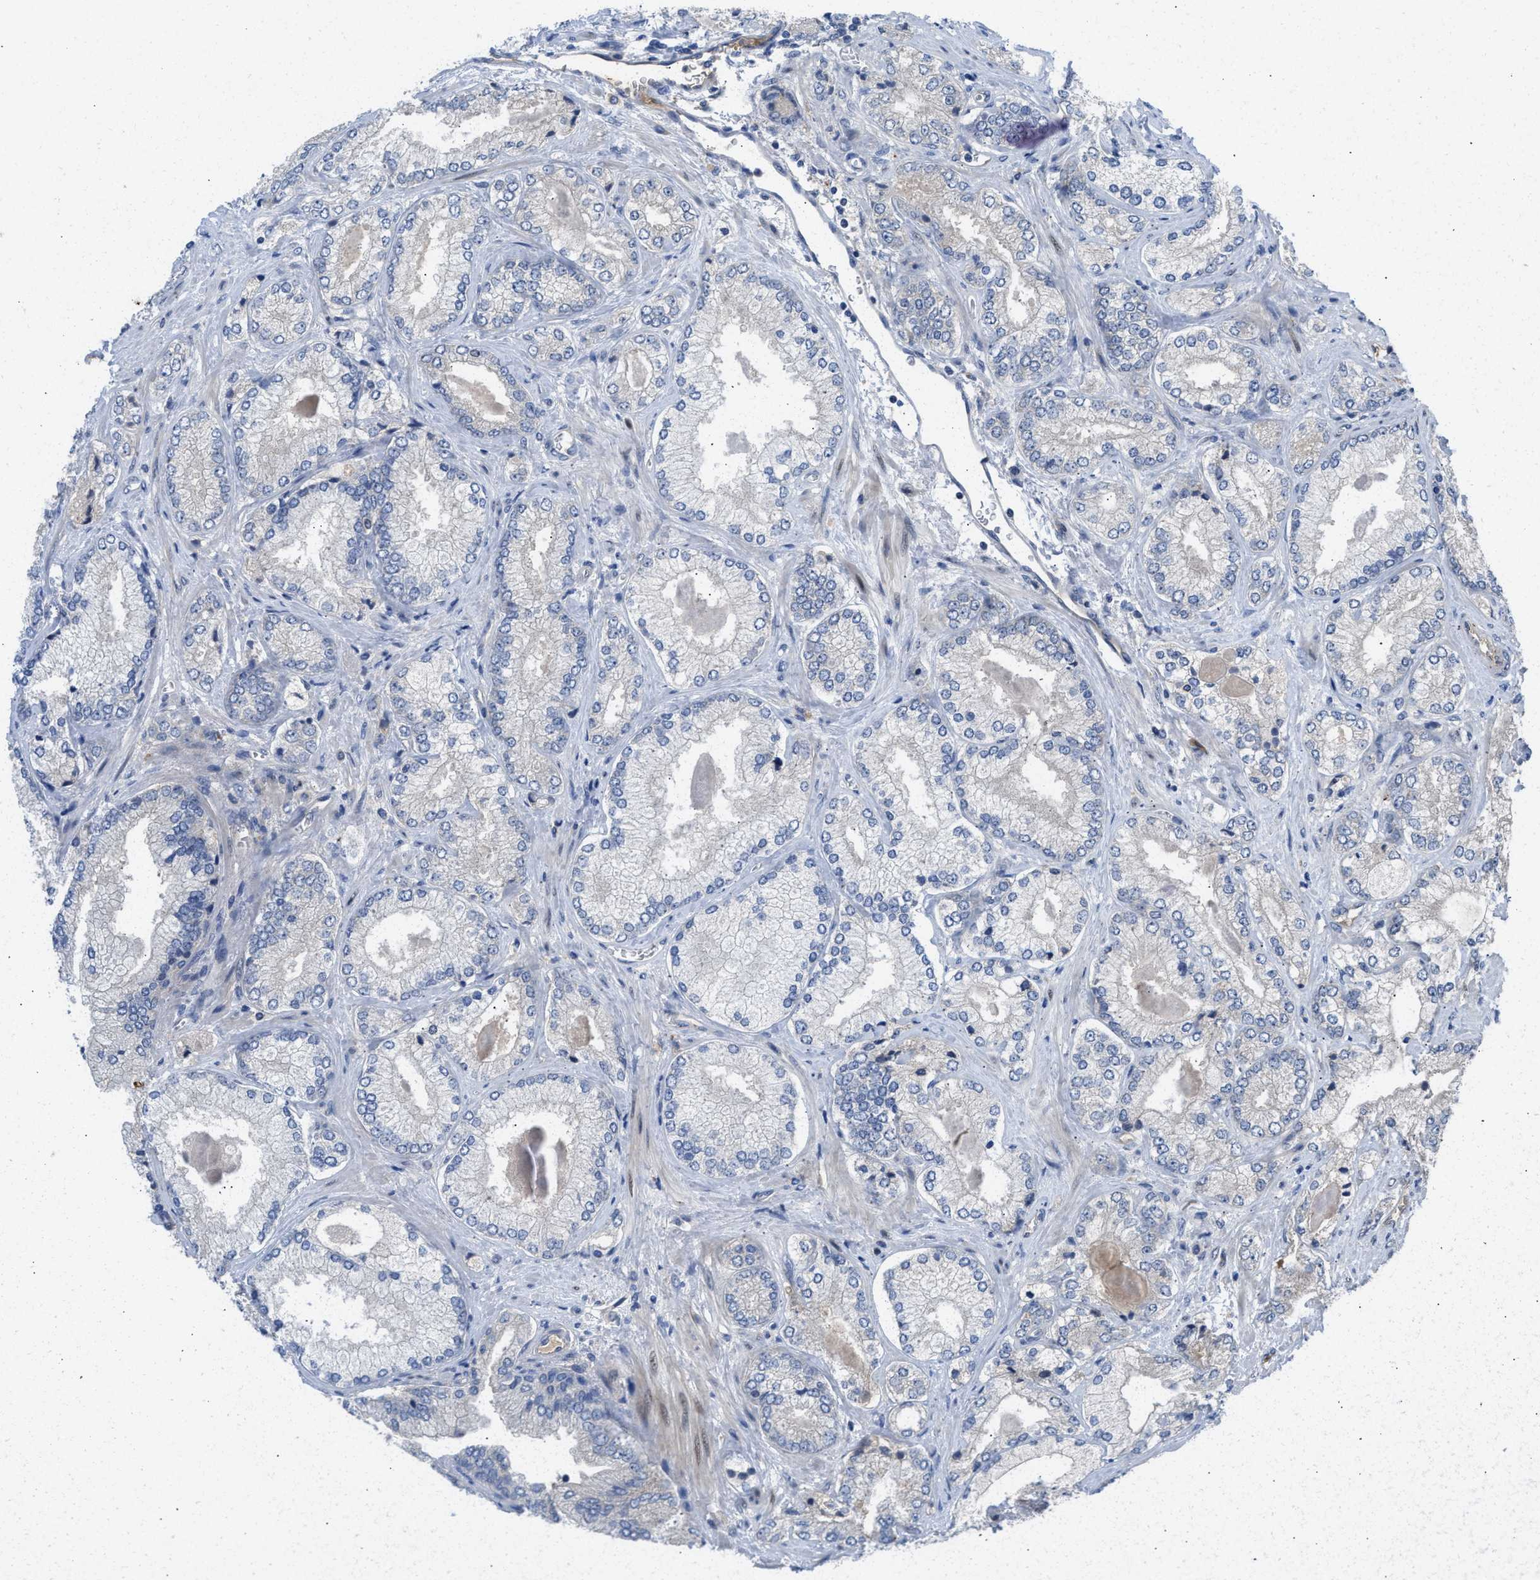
{"staining": {"intensity": "negative", "quantity": "none", "location": "none"}, "tissue": "prostate cancer", "cell_type": "Tumor cells", "image_type": "cancer", "snomed": [{"axis": "morphology", "description": "Adenocarcinoma, Low grade"}, {"axis": "topography", "description": "Prostate"}], "caption": "There is no significant staining in tumor cells of prostate cancer (adenocarcinoma (low-grade)).", "gene": "ZNF251", "patient": {"sex": "male", "age": 65}}